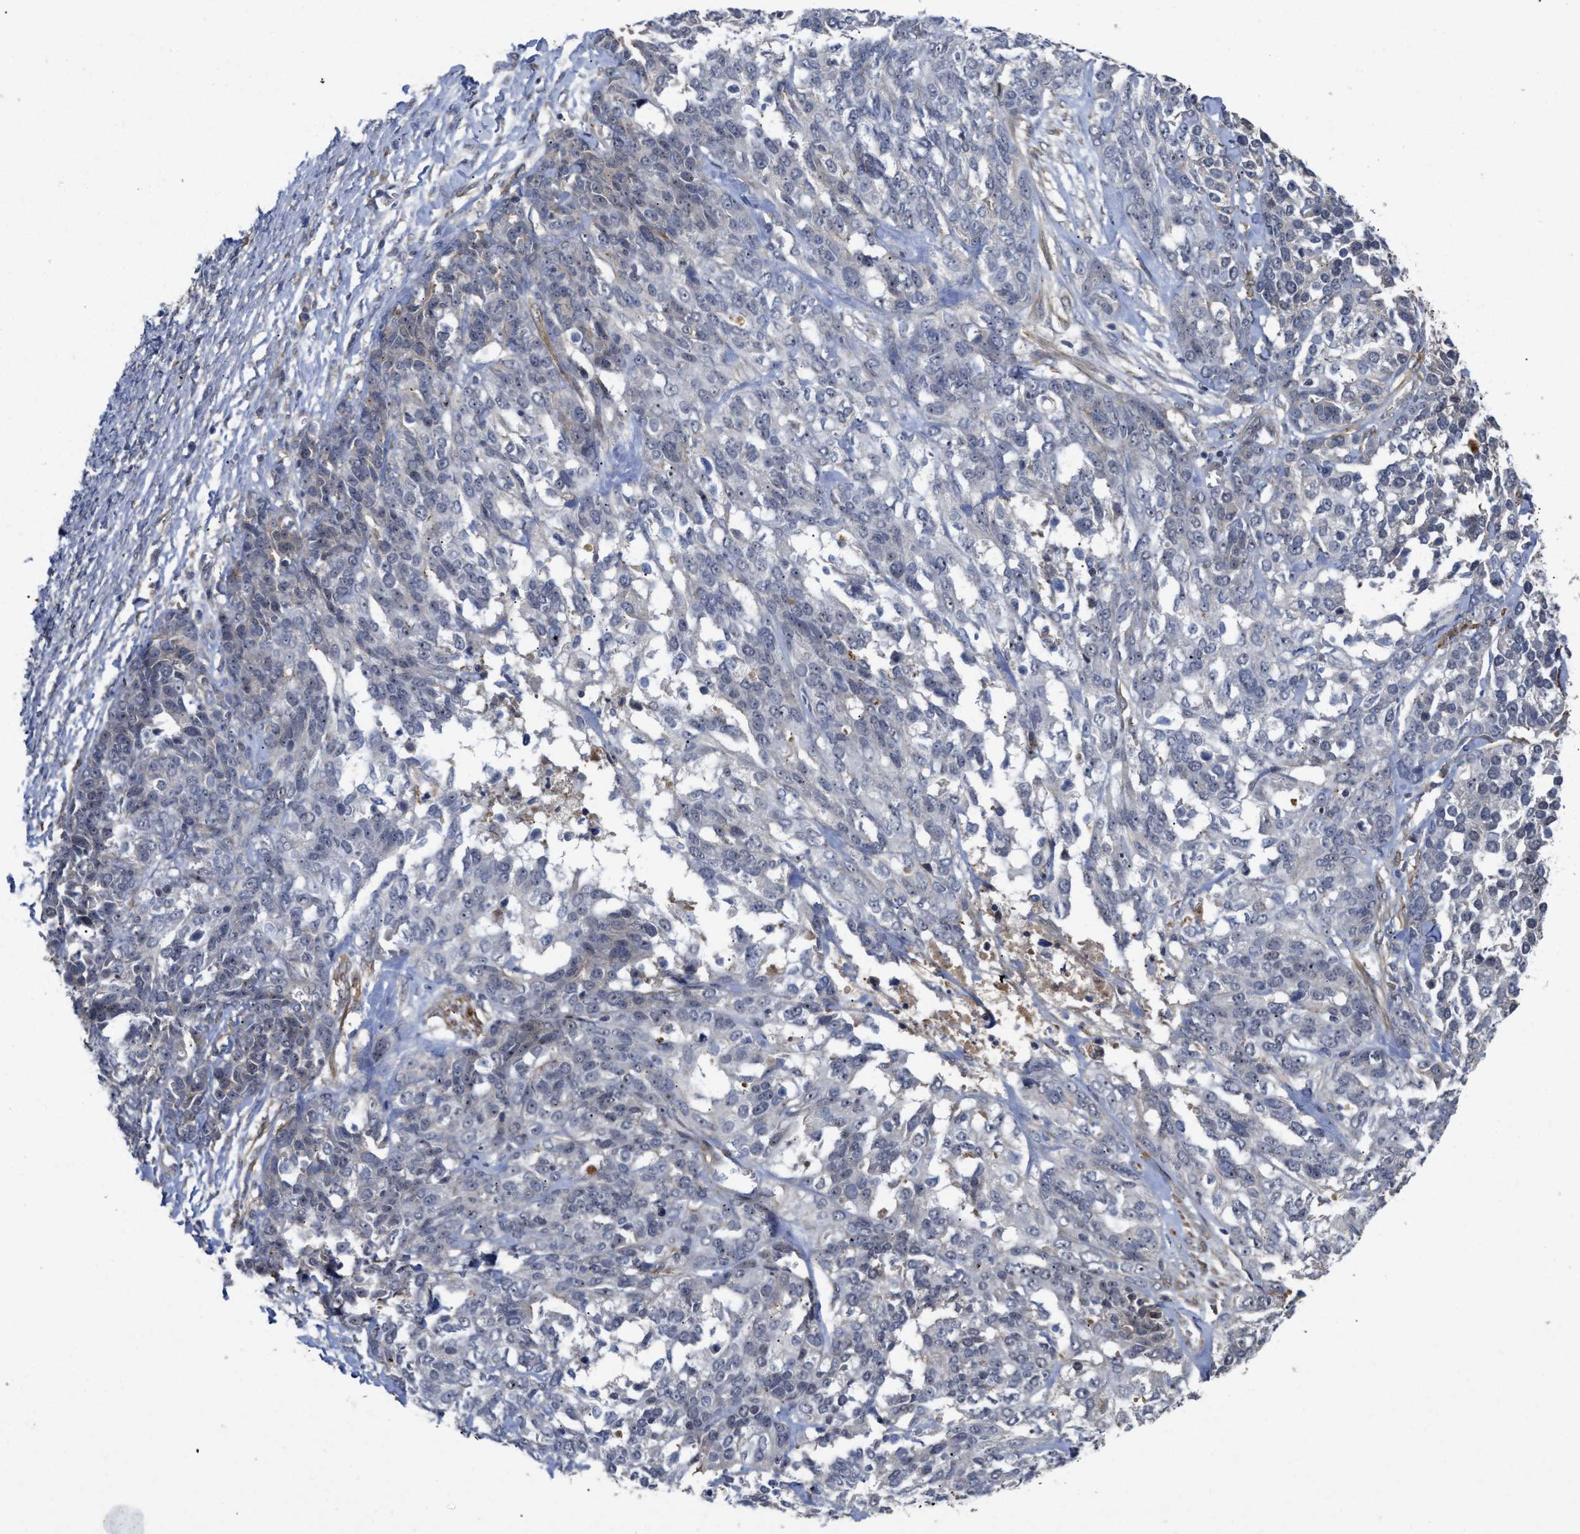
{"staining": {"intensity": "weak", "quantity": "<25%", "location": "cytoplasmic/membranous,nuclear"}, "tissue": "ovarian cancer", "cell_type": "Tumor cells", "image_type": "cancer", "snomed": [{"axis": "morphology", "description": "Cystadenocarcinoma, serous, NOS"}, {"axis": "topography", "description": "Ovary"}], "caption": "IHC of human serous cystadenocarcinoma (ovarian) demonstrates no expression in tumor cells.", "gene": "ST6GALNAC6", "patient": {"sex": "female", "age": 44}}